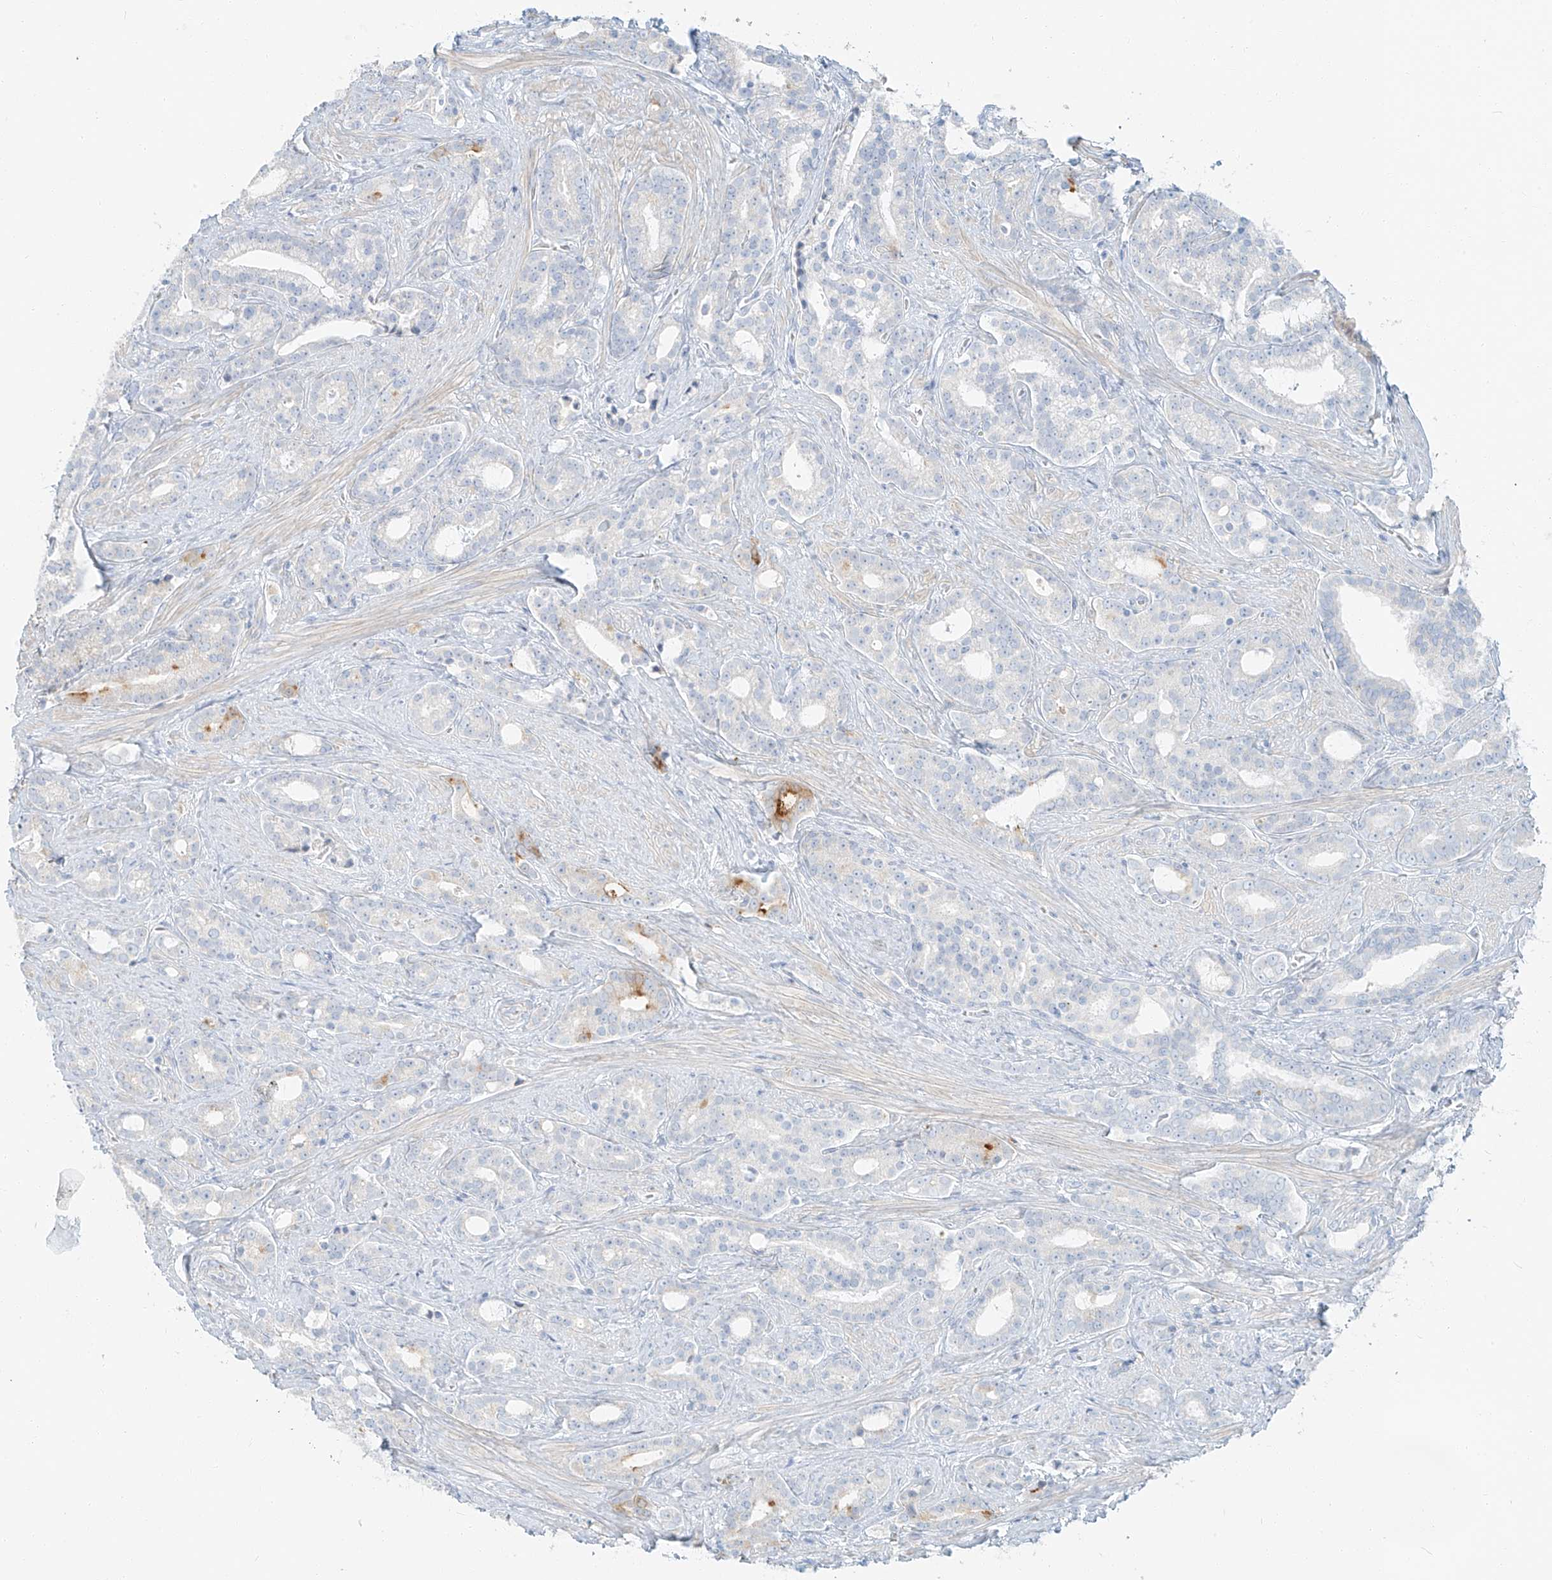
{"staining": {"intensity": "negative", "quantity": "none", "location": "none"}, "tissue": "prostate cancer", "cell_type": "Tumor cells", "image_type": "cancer", "snomed": [{"axis": "morphology", "description": "Adenocarcinoma, High grade"}, {"axis": "topography", "description": "Prostate and seminal vesicle, NOS"}], "caption": "This histopathology image is of prostate cancer stained with IHC to label a protein in brown with the nuclei are counter-stained blue. There is no expression in tumor cells.", "gene": "PGC", "patient": {"sex": "male", "age": 67}}